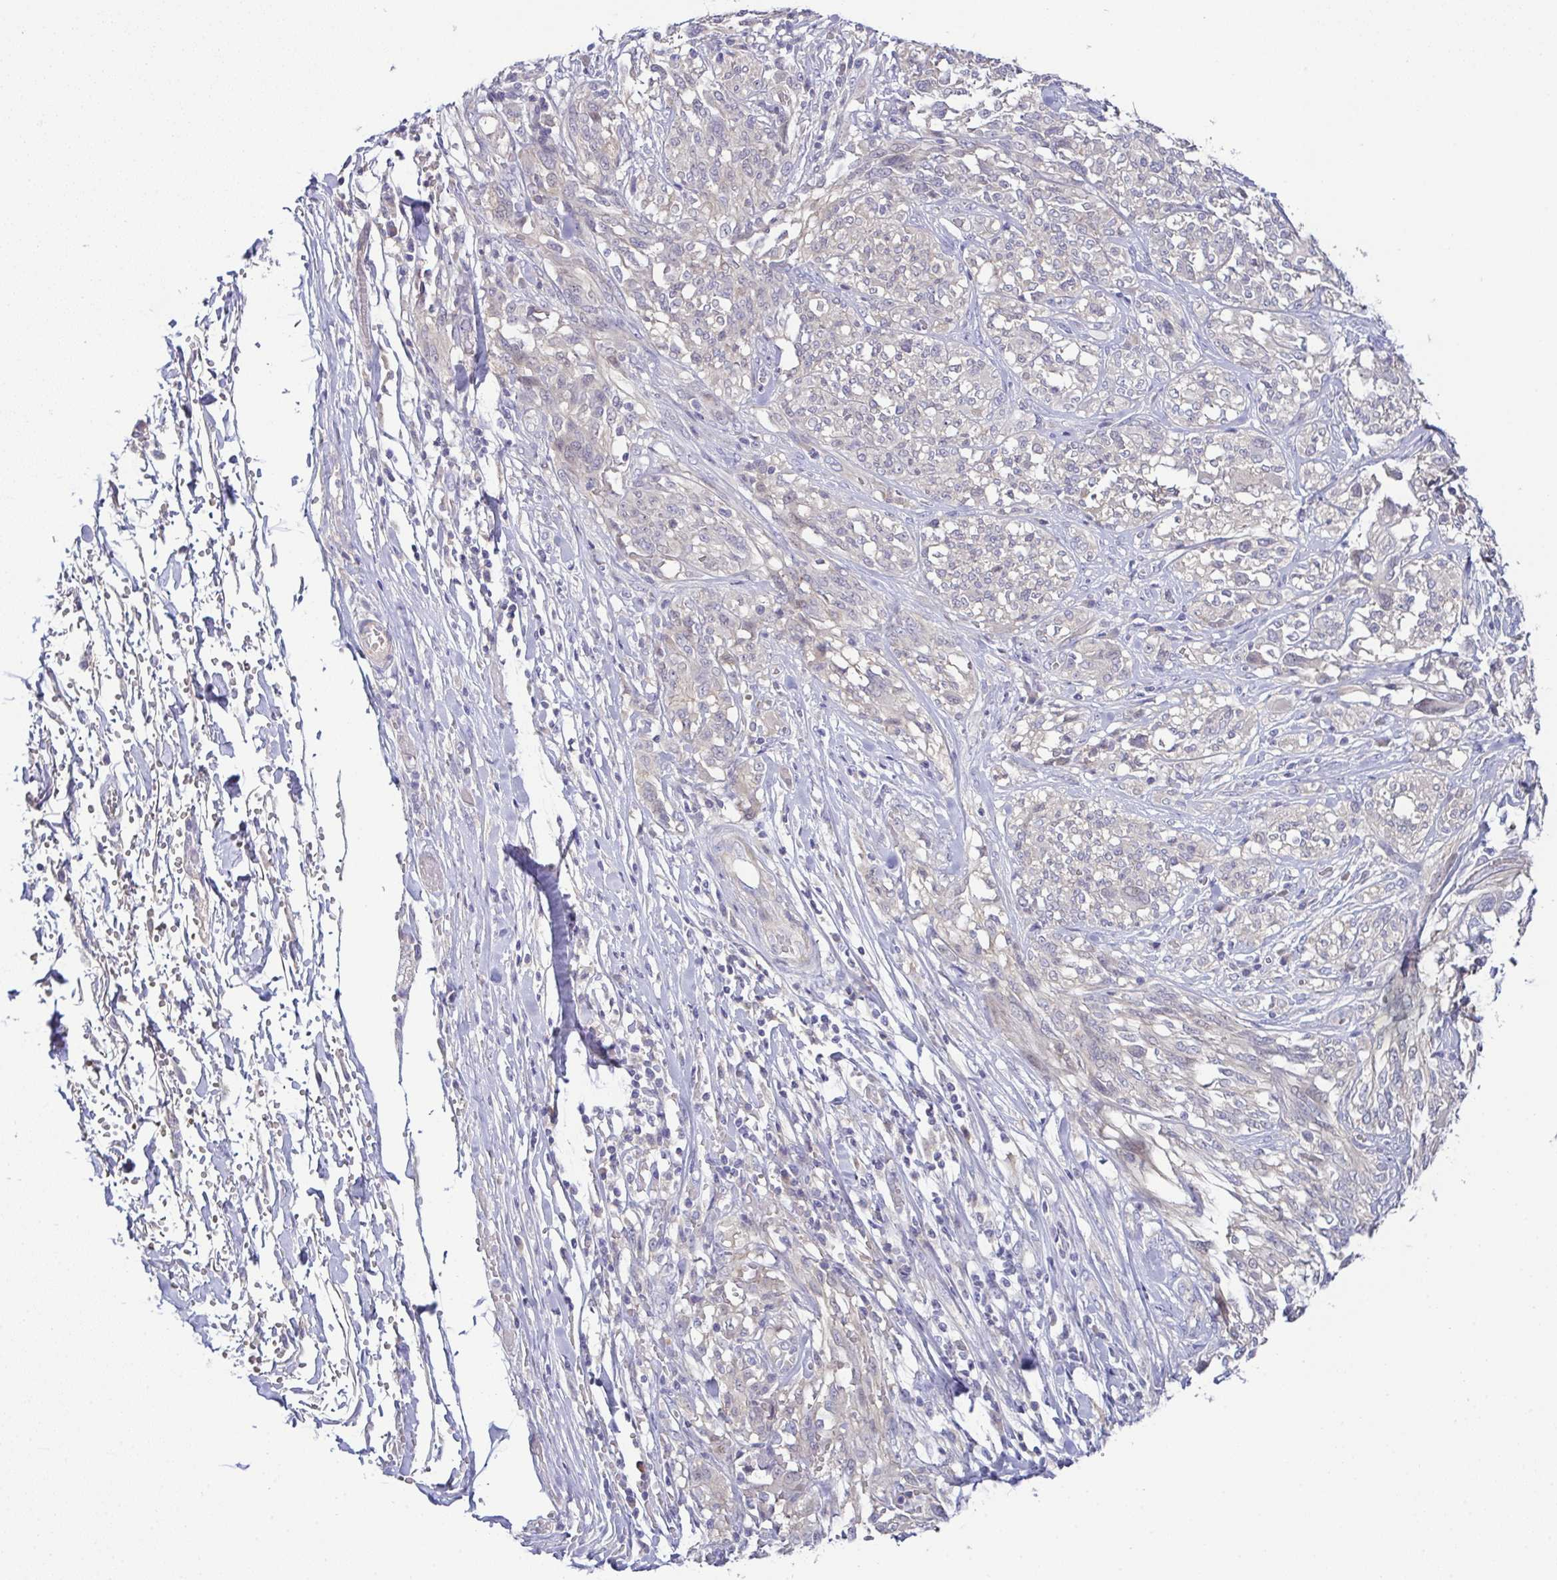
{"staining": {"intensity": "negative", "quantity": "none", "location": "none"}, "tissue": "melanoma", "cell_type": "Tumor cells", "image_type": "cancer", "snomed": [{"axis": "morphology", "description": "Malignant melanoma, NOS"}, {"axis": "topography", "description": "Skin"}], "caption": "Micrograph shows no significant protein positivity in tumor cells of malignant melanoma. The staining was performed using DAB to visualize the protein expression in brown, while the nuclei were stained in blue with hematoxylin (Magnification: 20x).", "gene": "CFAP97D1", "patient": {"sex": "female", "age": 91}}